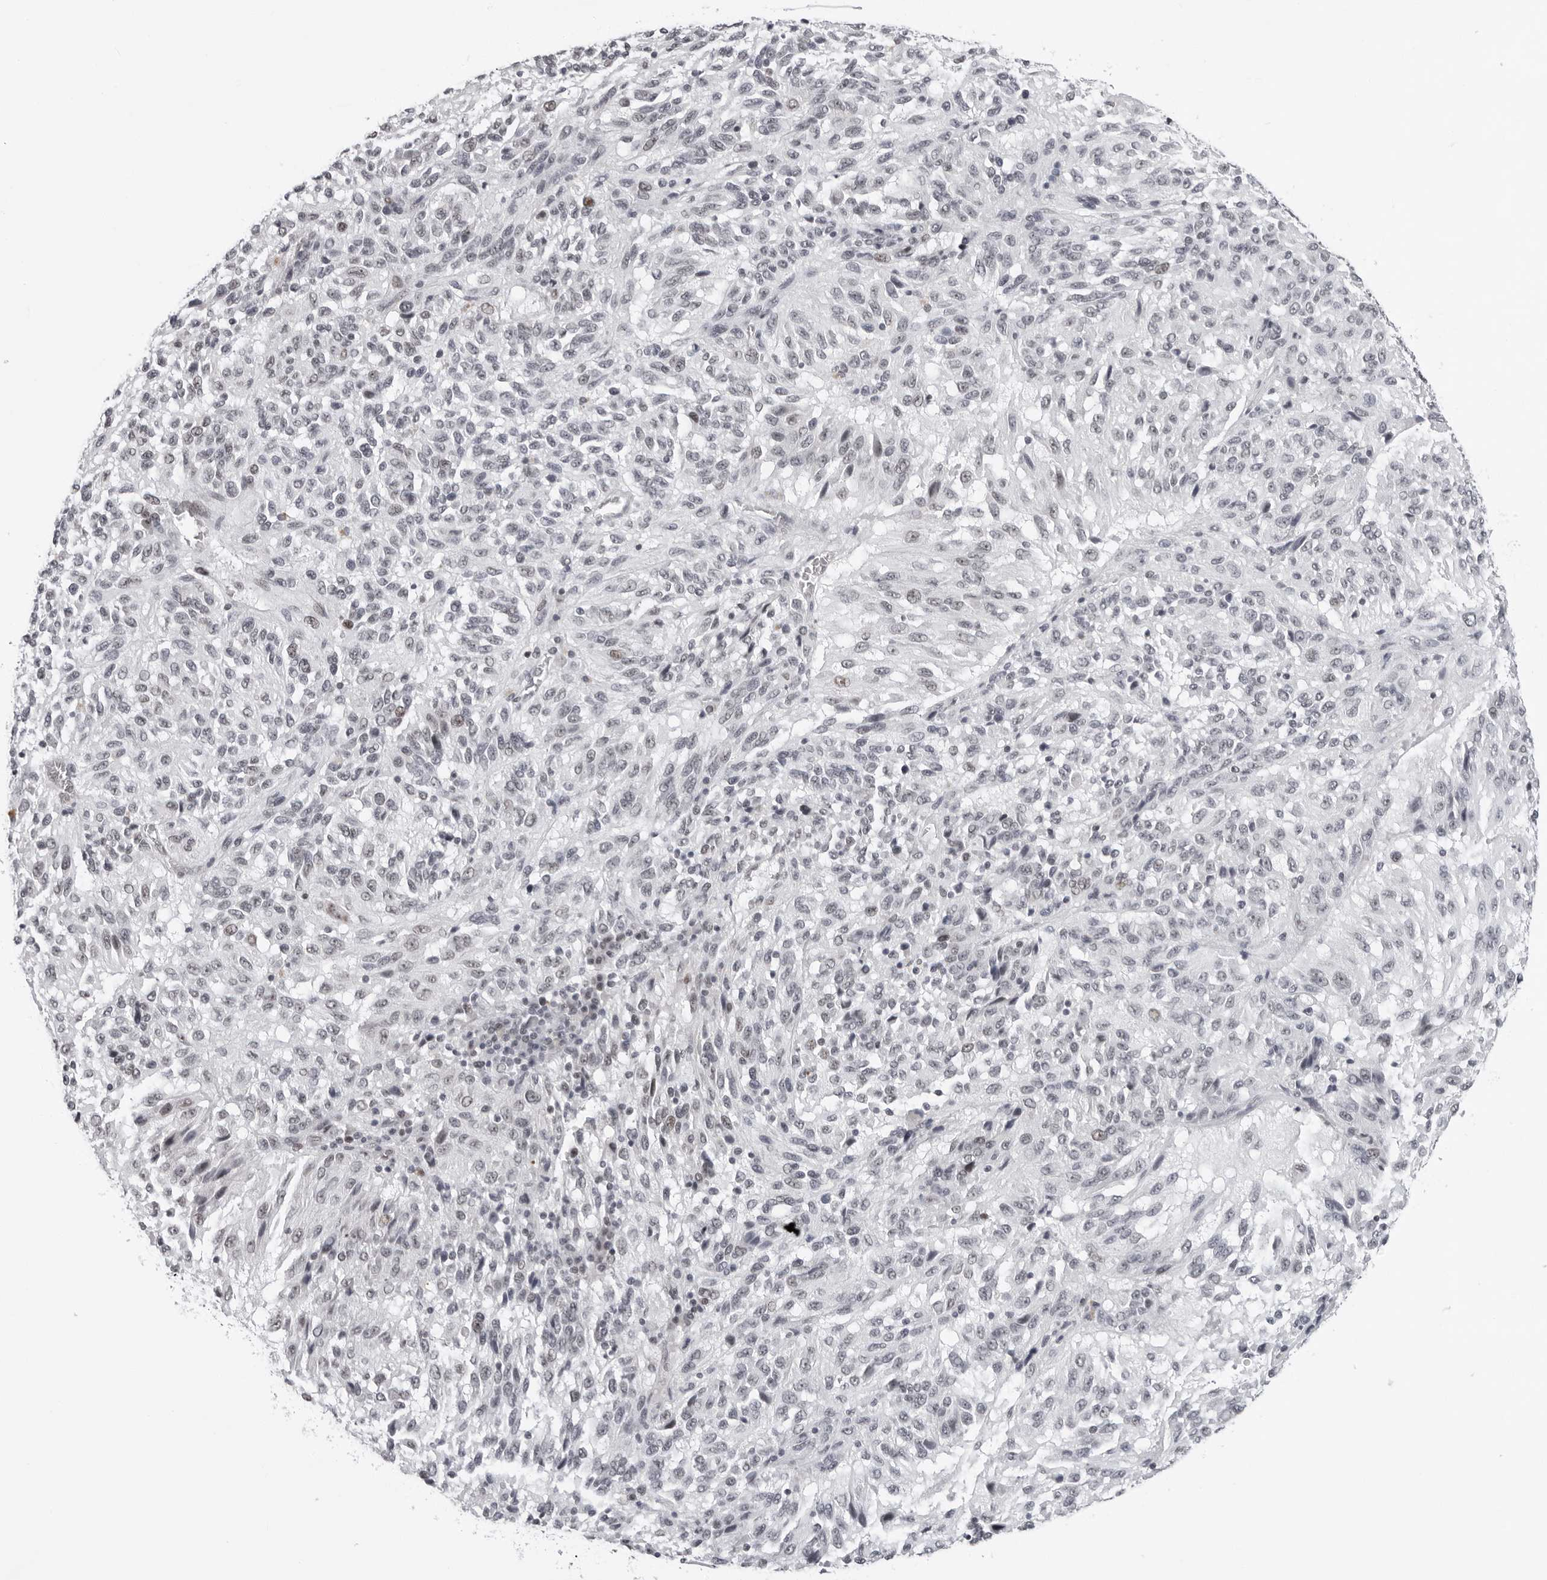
{"staining": {"intensity": "weak", "quantity": "<25%", "location": "nuclear"}, "tissue": "melanoma", "cell_type": "Tumor cells", "image_type": "cancer", "snomed": [{"axis": "morphology", "description": "Malignant melanoma, Metastatic site"}, {"axis": "topography", "description": "Lung"}], "caption": "Immunohistochemical staining of human melanoma shows no significant expression in tumor cells. The staining is performed using DAB (3,3'-diaminobenzidine) brown chromogen with nuclei counter-stained in using hematoxylin.", "gene": "USP1", "patient": {"sex": "male", "age": 64}}